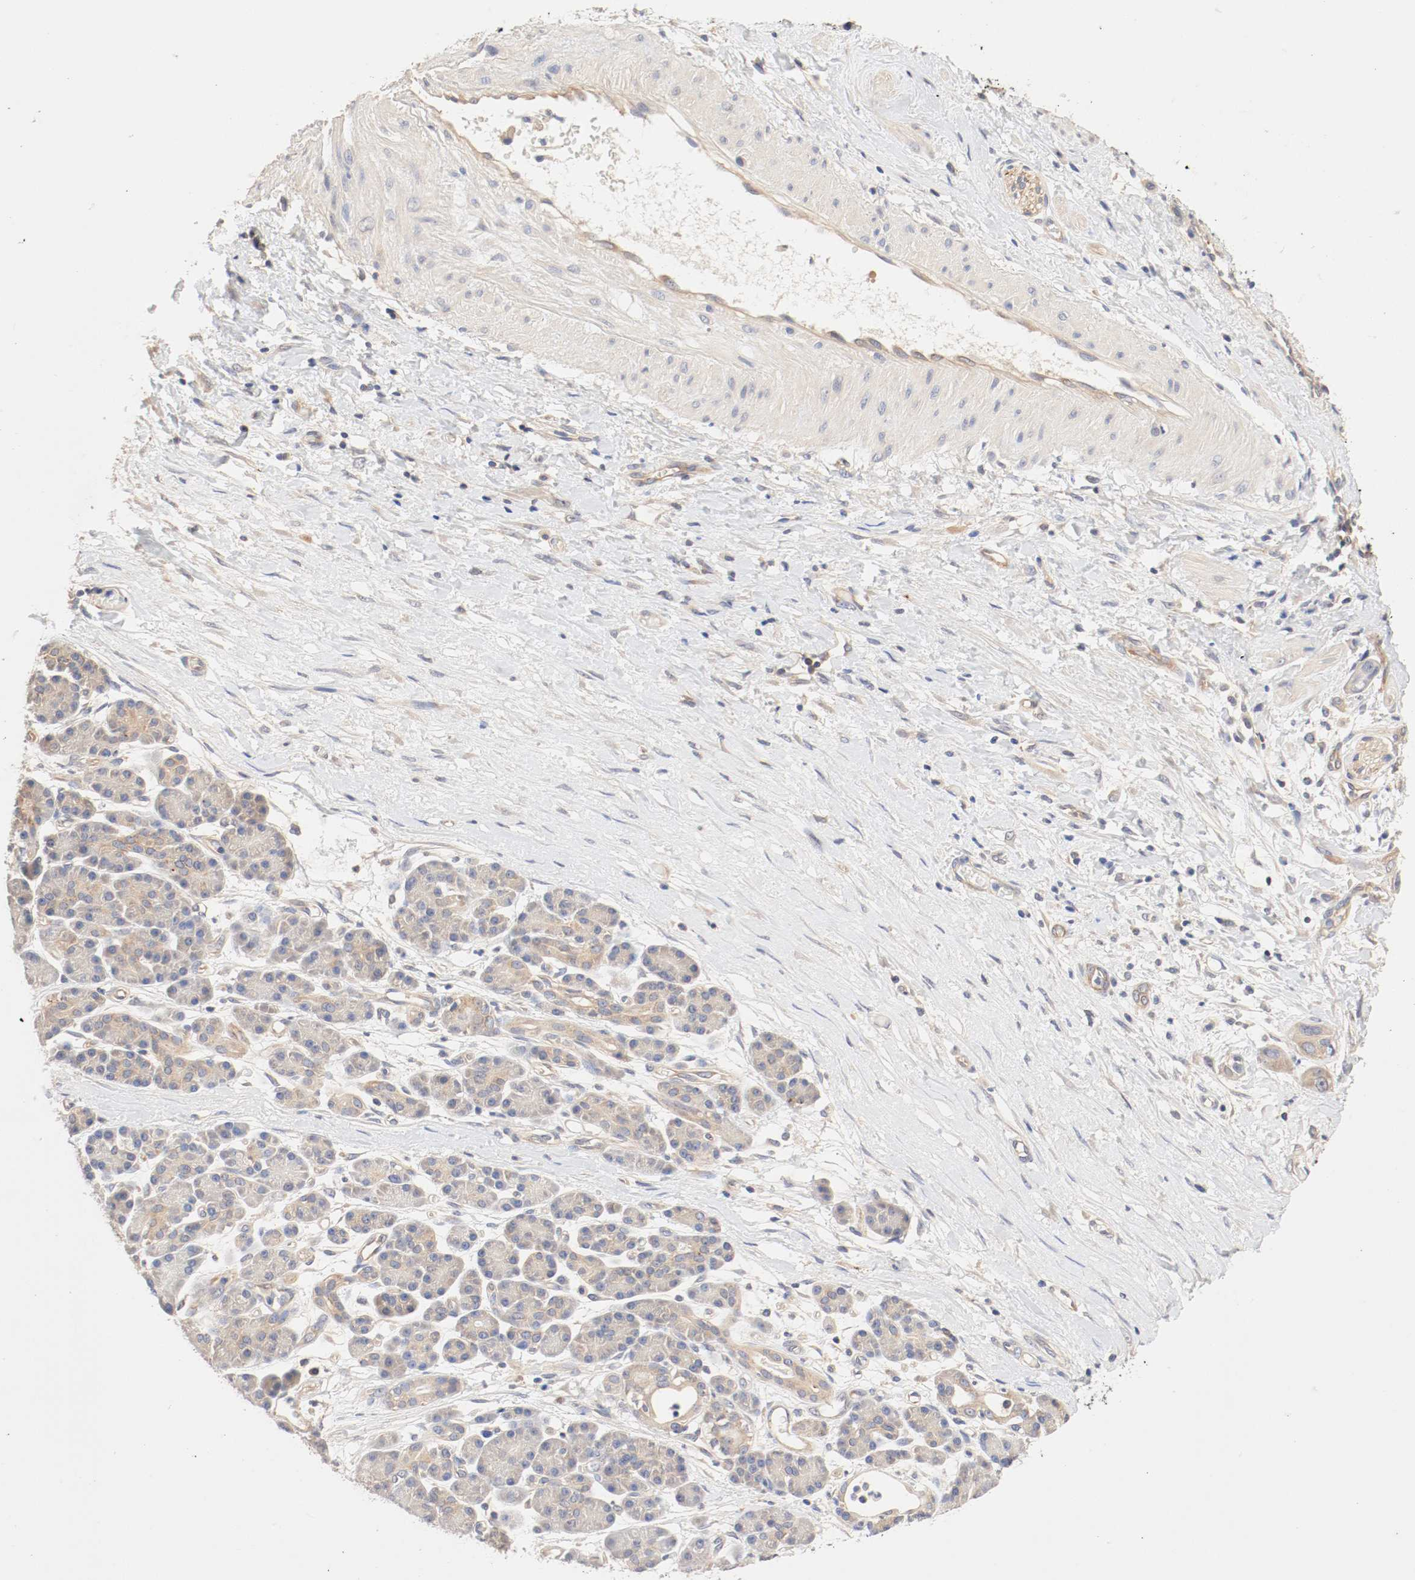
{"staining": {"intensity": "moderate", "quantity": "25%-75%", "location": "cytoplasmic/membranous"}, "tissue": "pancreatic cancer", "cell_type": "Tumor cells", "image_type": "cancer", "snomed": [{"axis": "morphology", "description": "Adenocarcinoma, NOS"}, {"axis": "topography", "description": "Pancreas"}], "caption": "The histopathology image demonstrates a brown stain indicating the presence of a protein in the cytoplasmic/membranous of tumor cells in pancreatic adenocarcinoma.", "gene": "GIT1", "patient": {"sex": "female", "age": 60}}